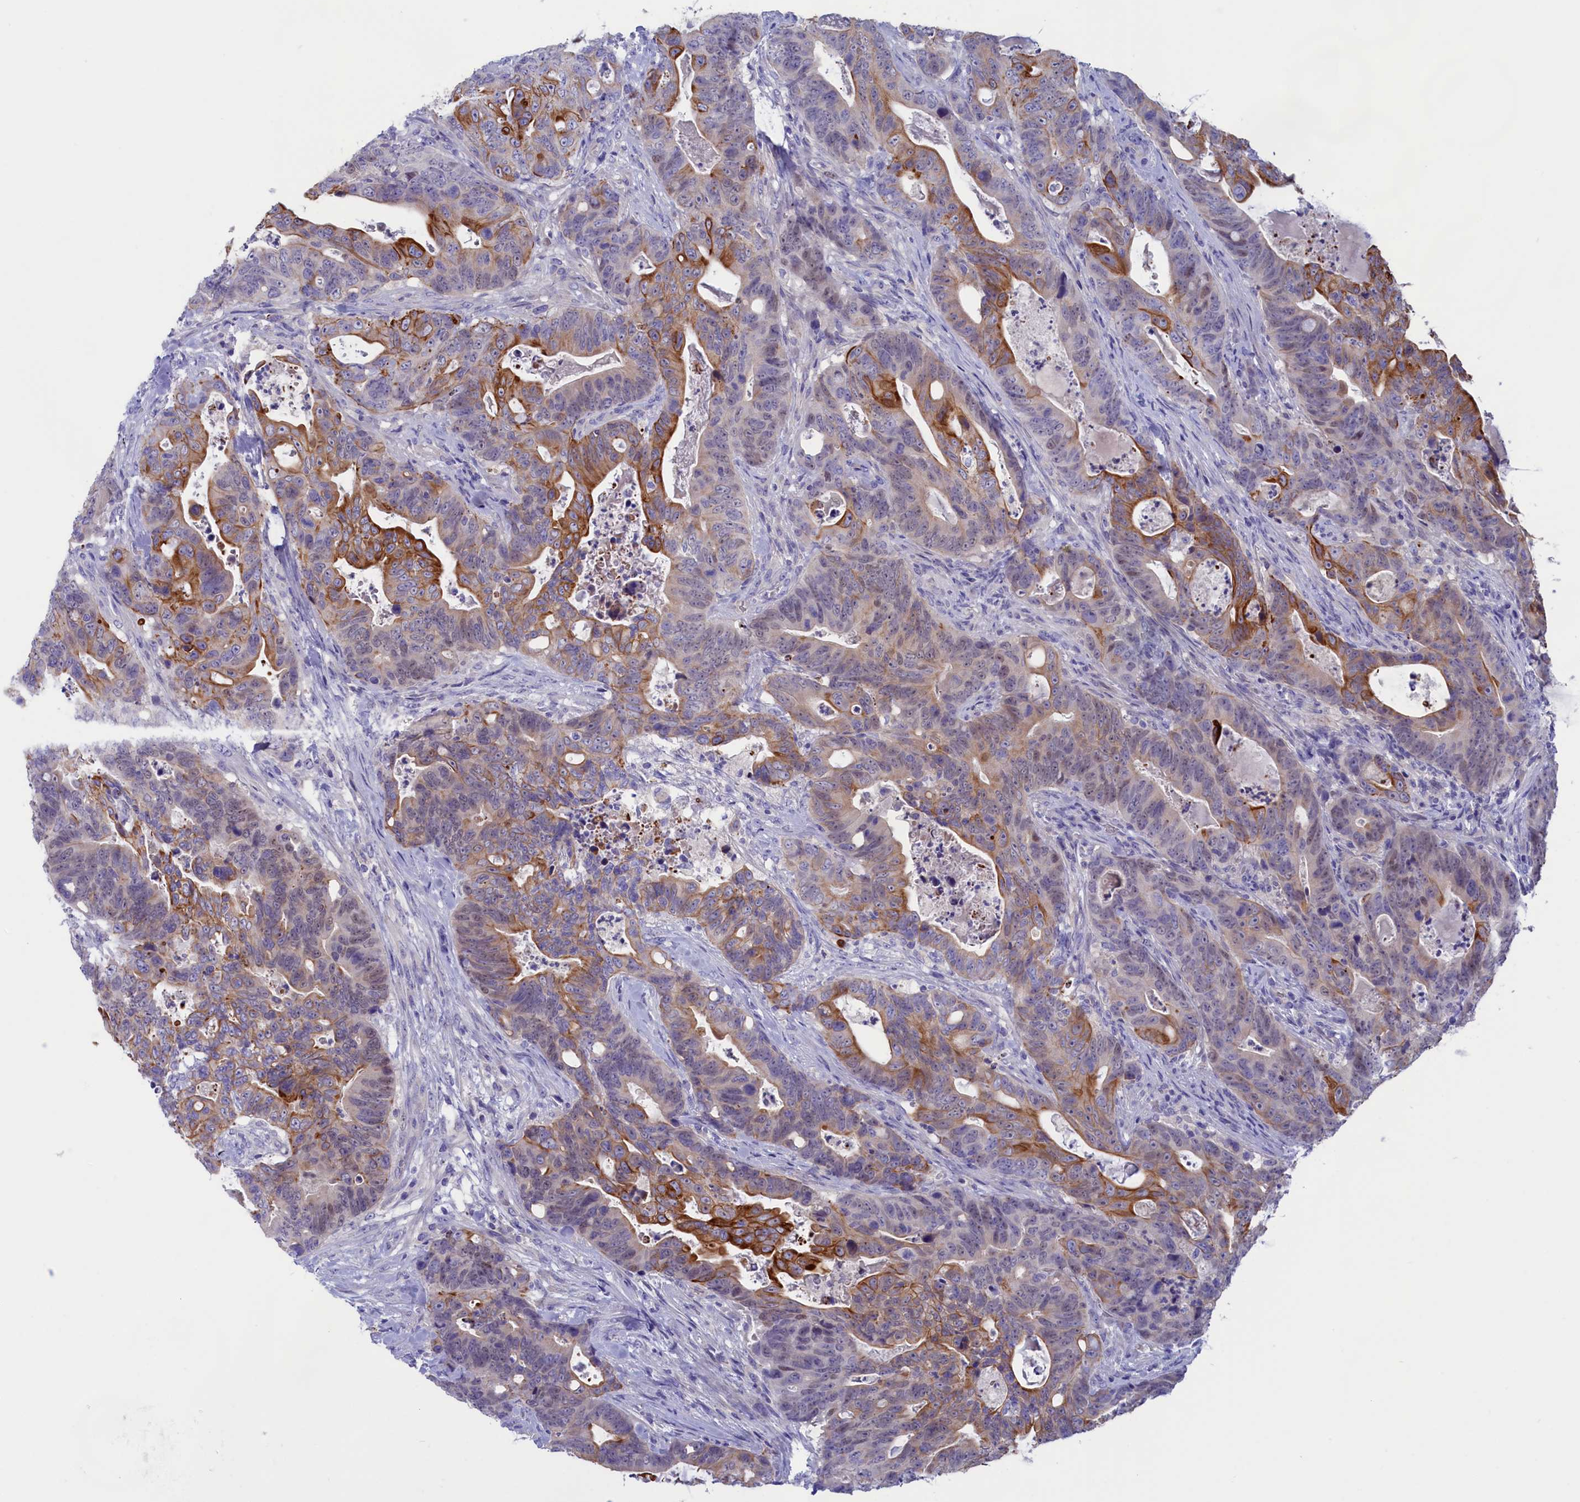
{"staining": {"intensity": "moderate", "quantity": "25%-75%", "location": "cytoplasmic/membranous"}, "tissue": "colorectal cancer", "cell_type": "Tumor cells", "image_type": "cancer", "snomed": [{"axis": "morphology", "description": "Adenocarcinoma, NOS"}, {"axis": "topography", "description": "Colon"}], "caption": "An immunohistochemistry (IHC) micrograph of neoplastic tissue is shown. Protein staining in brown highlights moderate cytoplasmic/membranous positivity in colorectal cancer within tumor cells. Nuclei are stained in blue.", "gene": "VPS35L", "patient": {"sex": "female", "age": 82}}